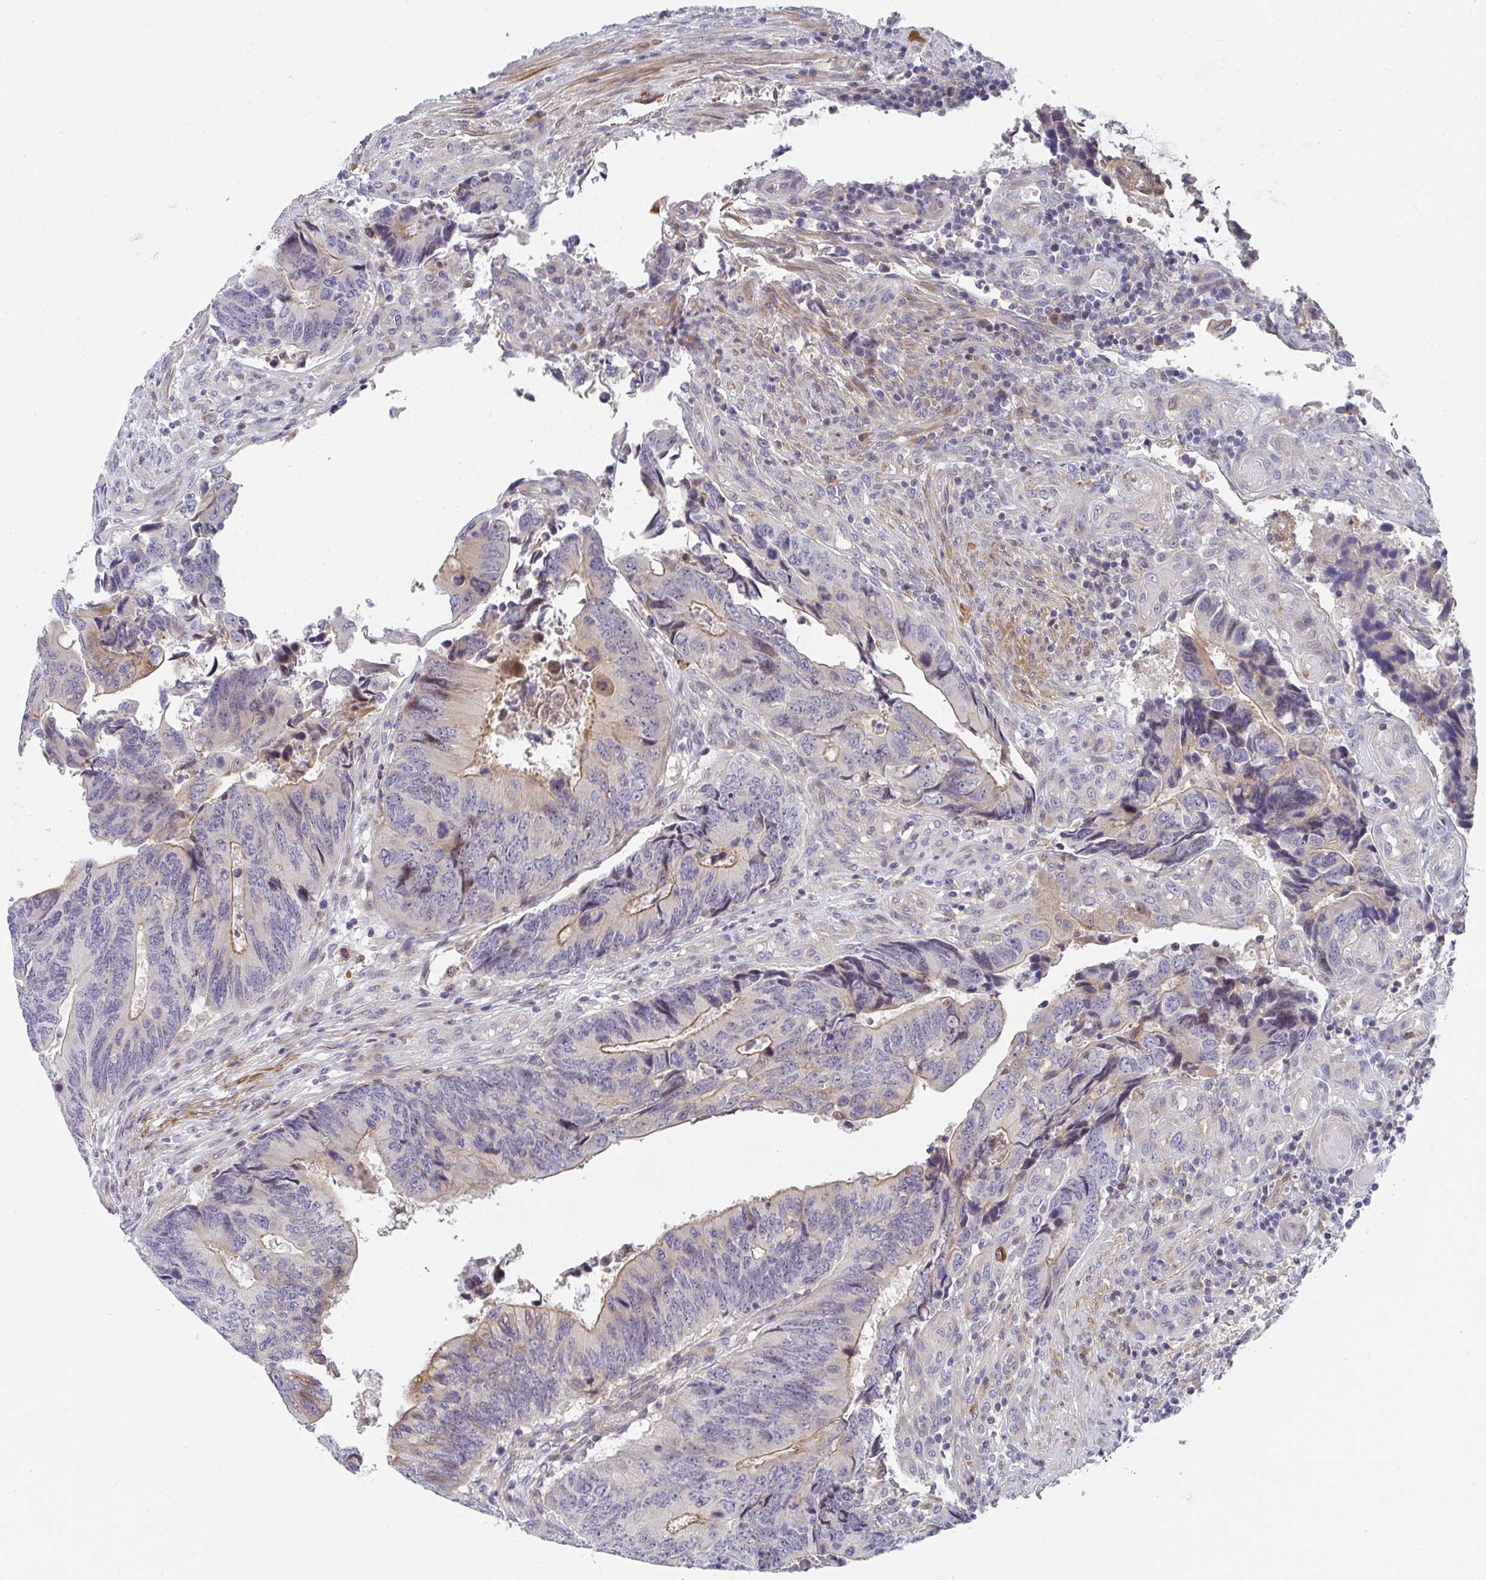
{"staining": {"intensity": "moderate", "quantity": "25%-75%", "location": "cytoplasmic/membranous"}, "tissue": "colorectal cancer", "cell_type": "Tumor cells", "image_type": "cancer", "snomed": [{"axis": "morphology", "description": "Adenocarcinoma, NOS"}, {"axis": "topography", "description": "Colon"}], "caption": "Moderate cytoplasmic/membranous protein expression is identified in about 25%-75% of tumor cells in adenocarcinoma (colorectal).", "gene": "KLHL33", "patient": {"sex": "male", "age": 87}}